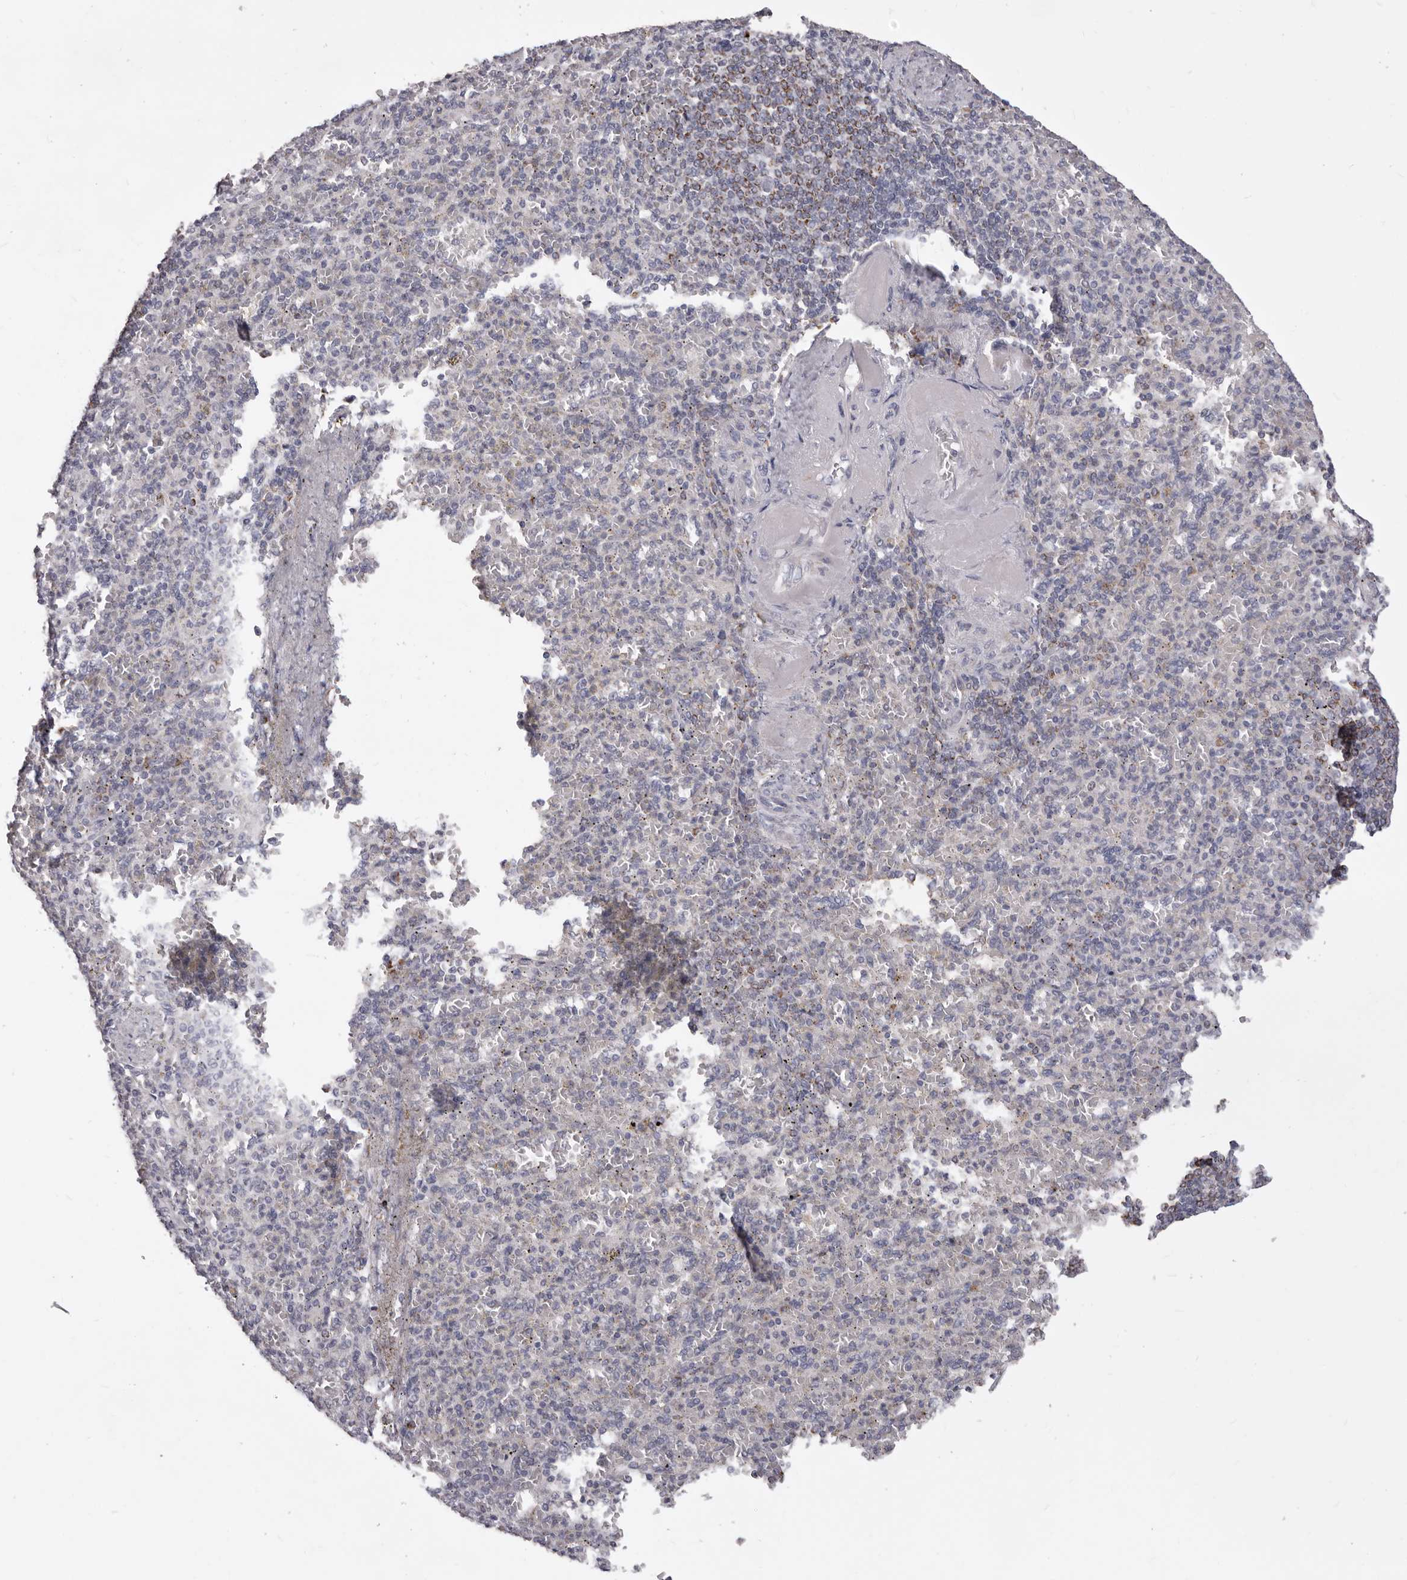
{"staining": {"intensity": "negative", "quantity": "none", "location": "none"}, "tissue": "spleen", "cell_type": "Cells in red pulp", "image_type": "normal", "snomed": [{"axis": "morphology", "description": "Normal tissue, NOS"}, {"axis": "topography", "description": "Spleen"}], "caption": "Human spleen stained for a protein using immunohistochemistry (IHC) exhibits no positivity in cells in red pulp.", "gene": "PRMT2", "patient": {"sex": "female", "age": 74}}